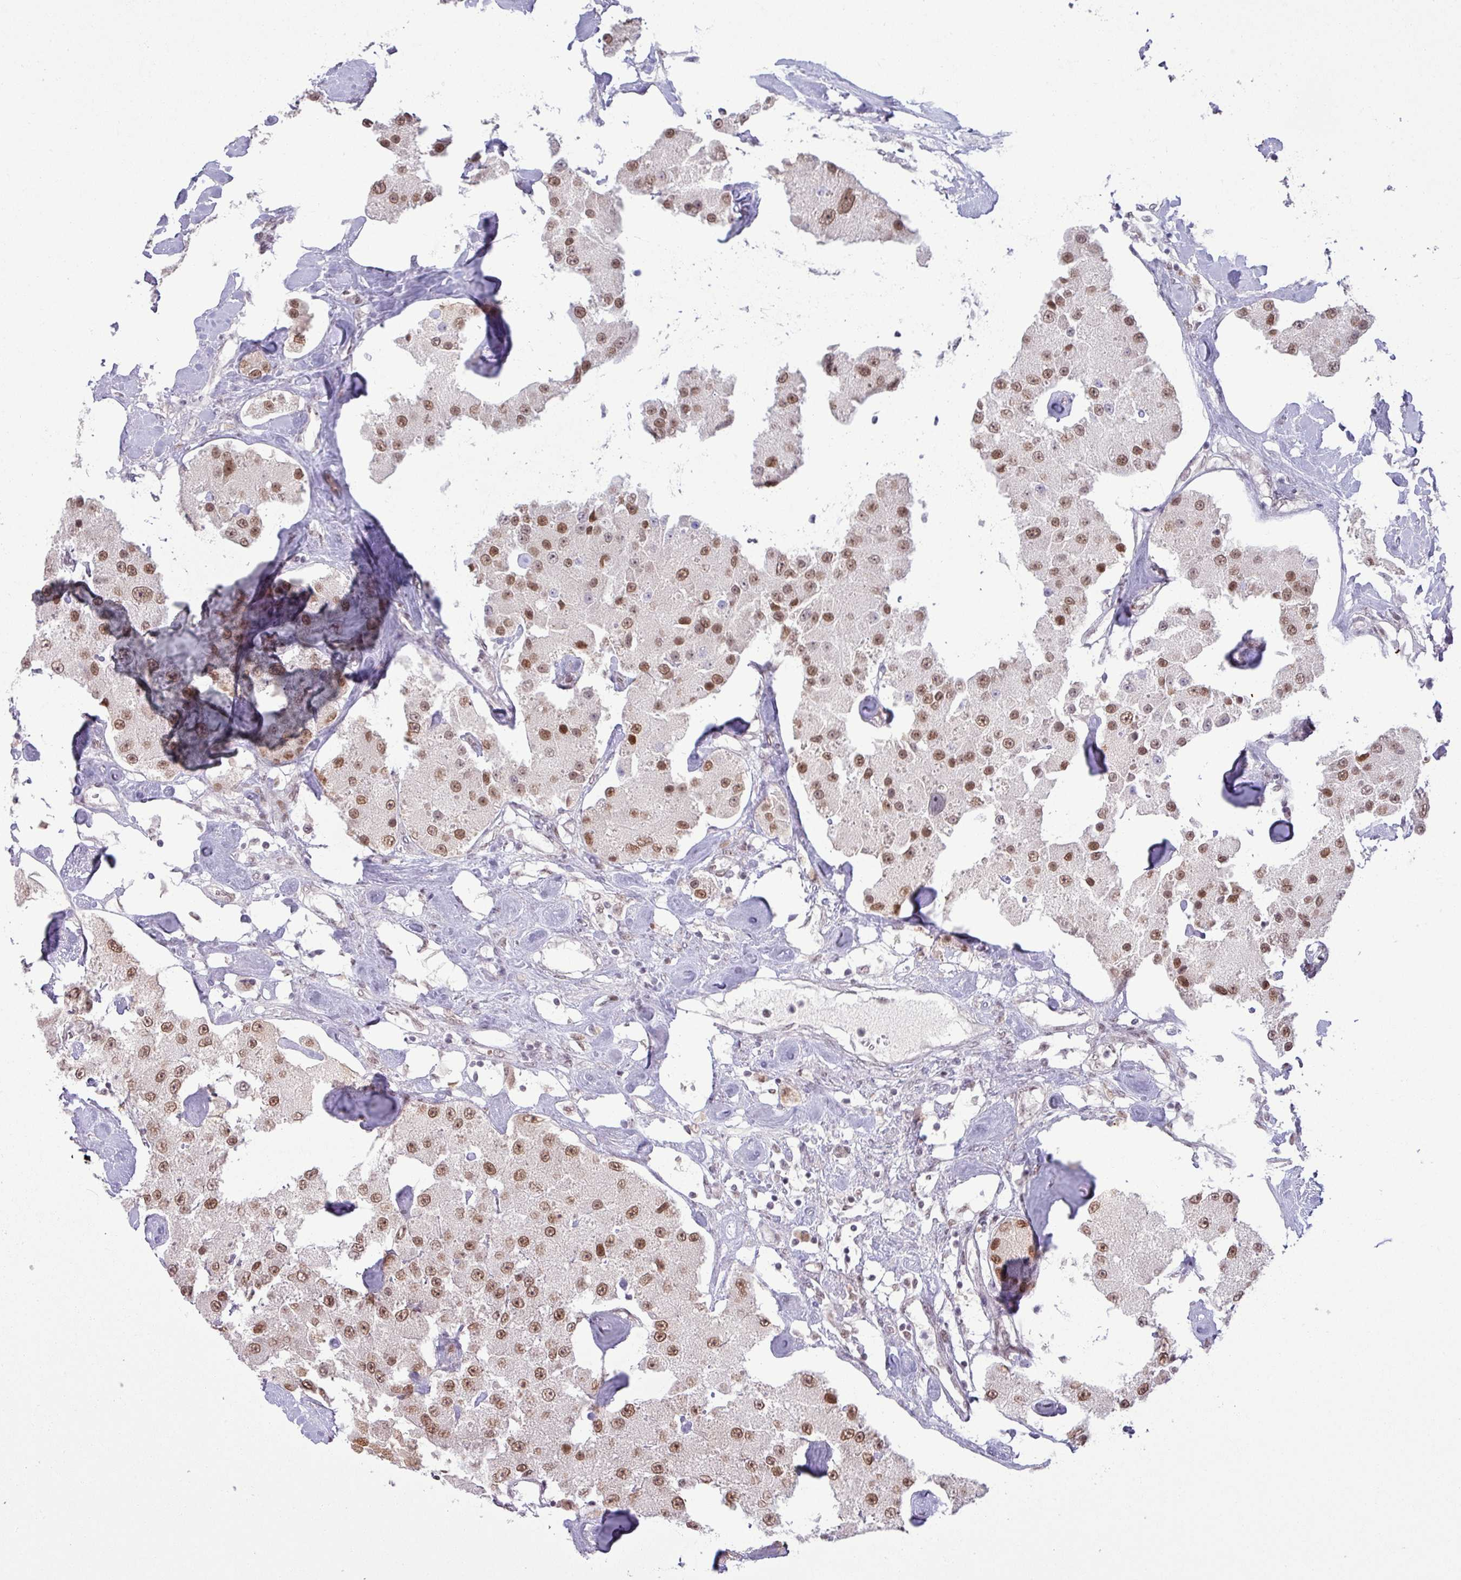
{"staining": {"intensity": "moderate", "quantity": ">75%", "location": "nuclear"}, "tissue": "carcinoid", "cell_type": "Tumor cells", "image_type": "cancer", "snomed": [{"axis": "morphology", "description": "Carcinoid, malignant, NOS"}, {"axis": "topography", "description": "Pancreas"}], "caption": "Protein staining of malignant carcinoid tissue exhibits moderate nuclear expression in about >75% of tumor cells.", "gene": "PTPN20", "patient": {"sex": "male", "age": 41}}